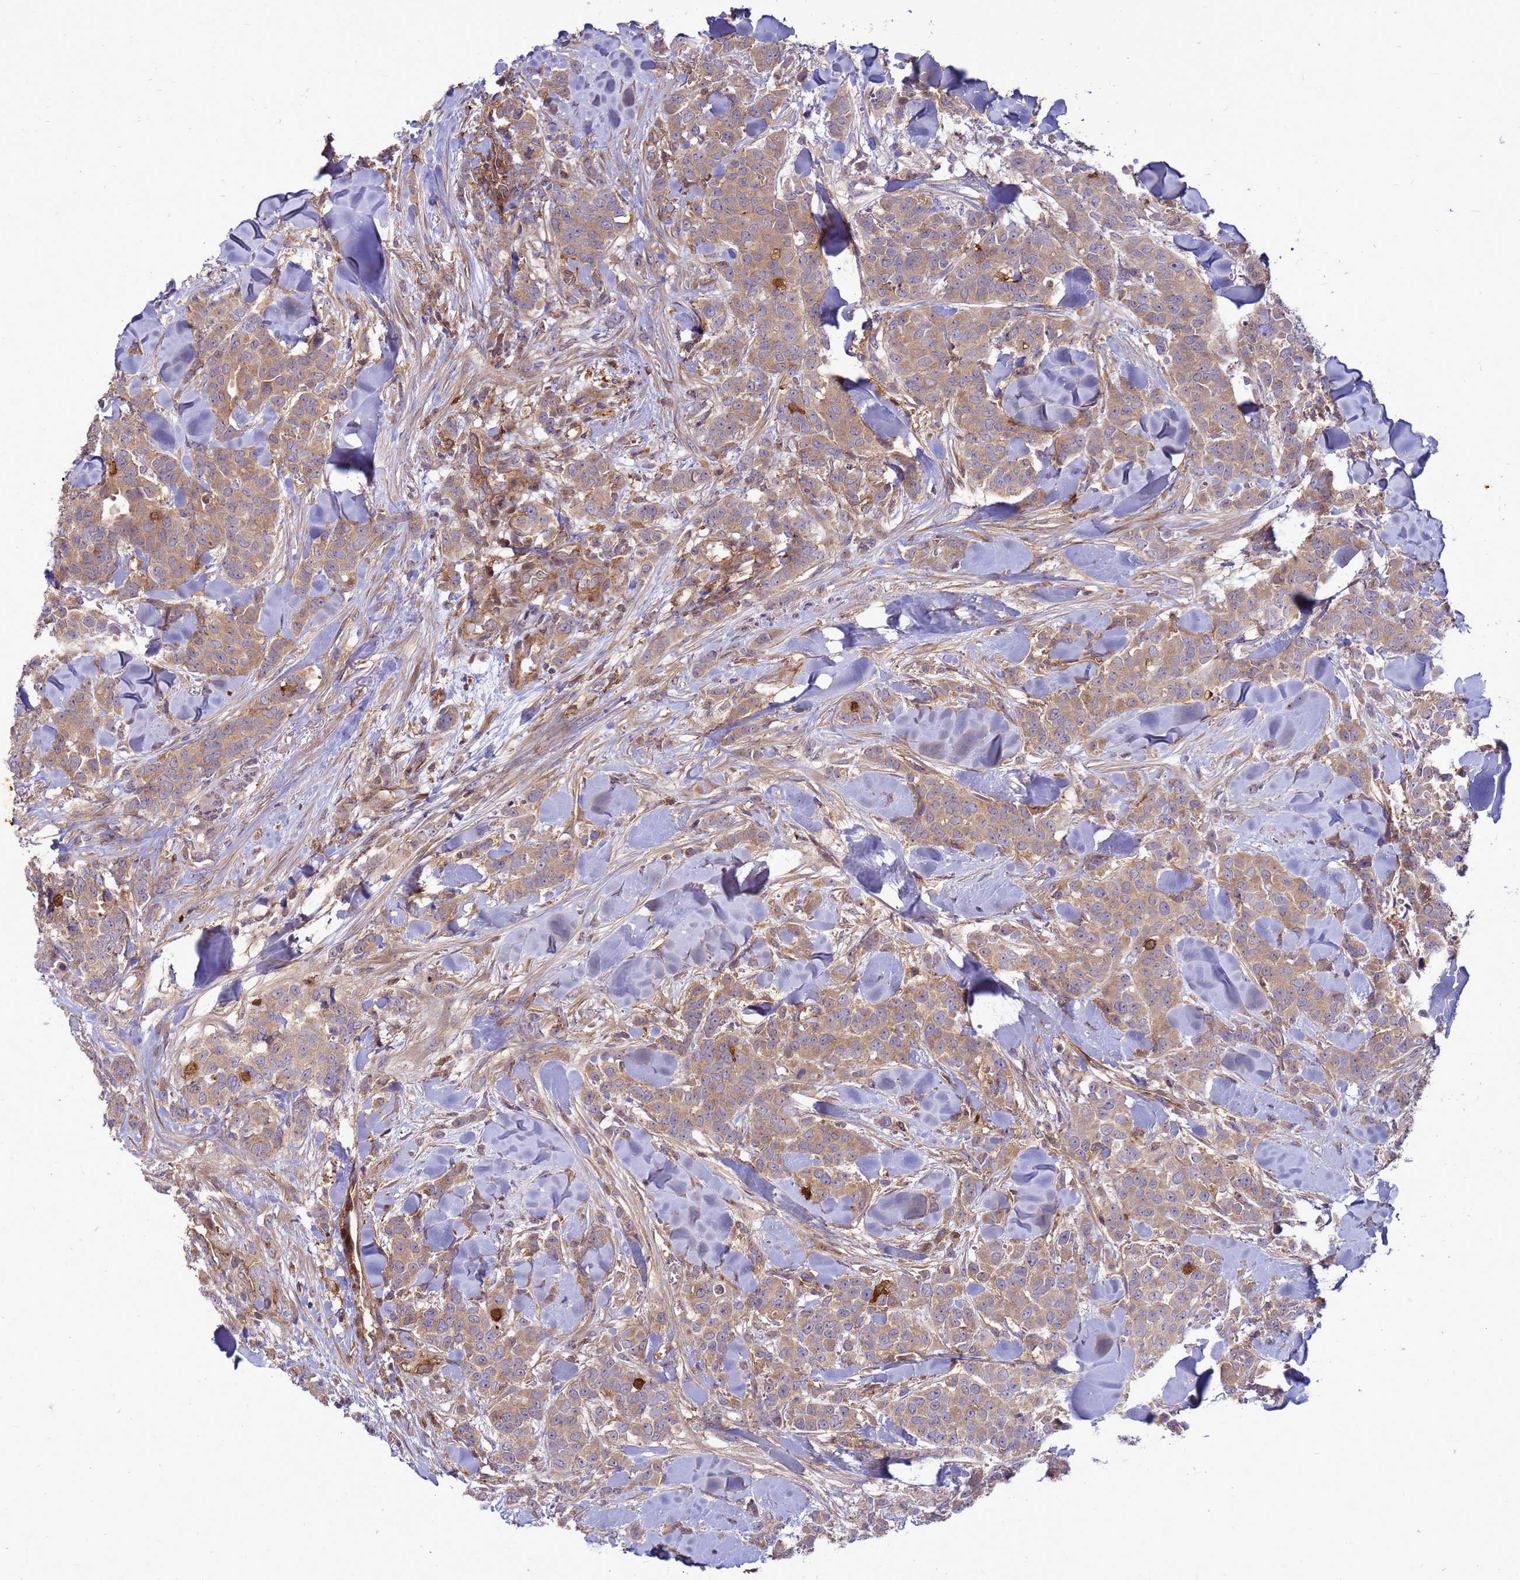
{"staining": {"intensity": "moderate", "quantity": "25%-75%", "location": "cytoplasmic/membranous"}, "tissue": "breast cancer", "cell_type": "Tumor cells", "image_type": "cancer", "snomed": [{"axis": "morphology", "description": "Lobular carcinoma"}, {"axis": "topography", "description": "Breast"}], "caption": "Human breast cancer stained with a brown dye exhibits moderate cytoplasmic/membranous positive staining in approximately 25%-75% of tumor cells.", "gene": "RNF215", "patient": {"sex": "female", "age": 91}}